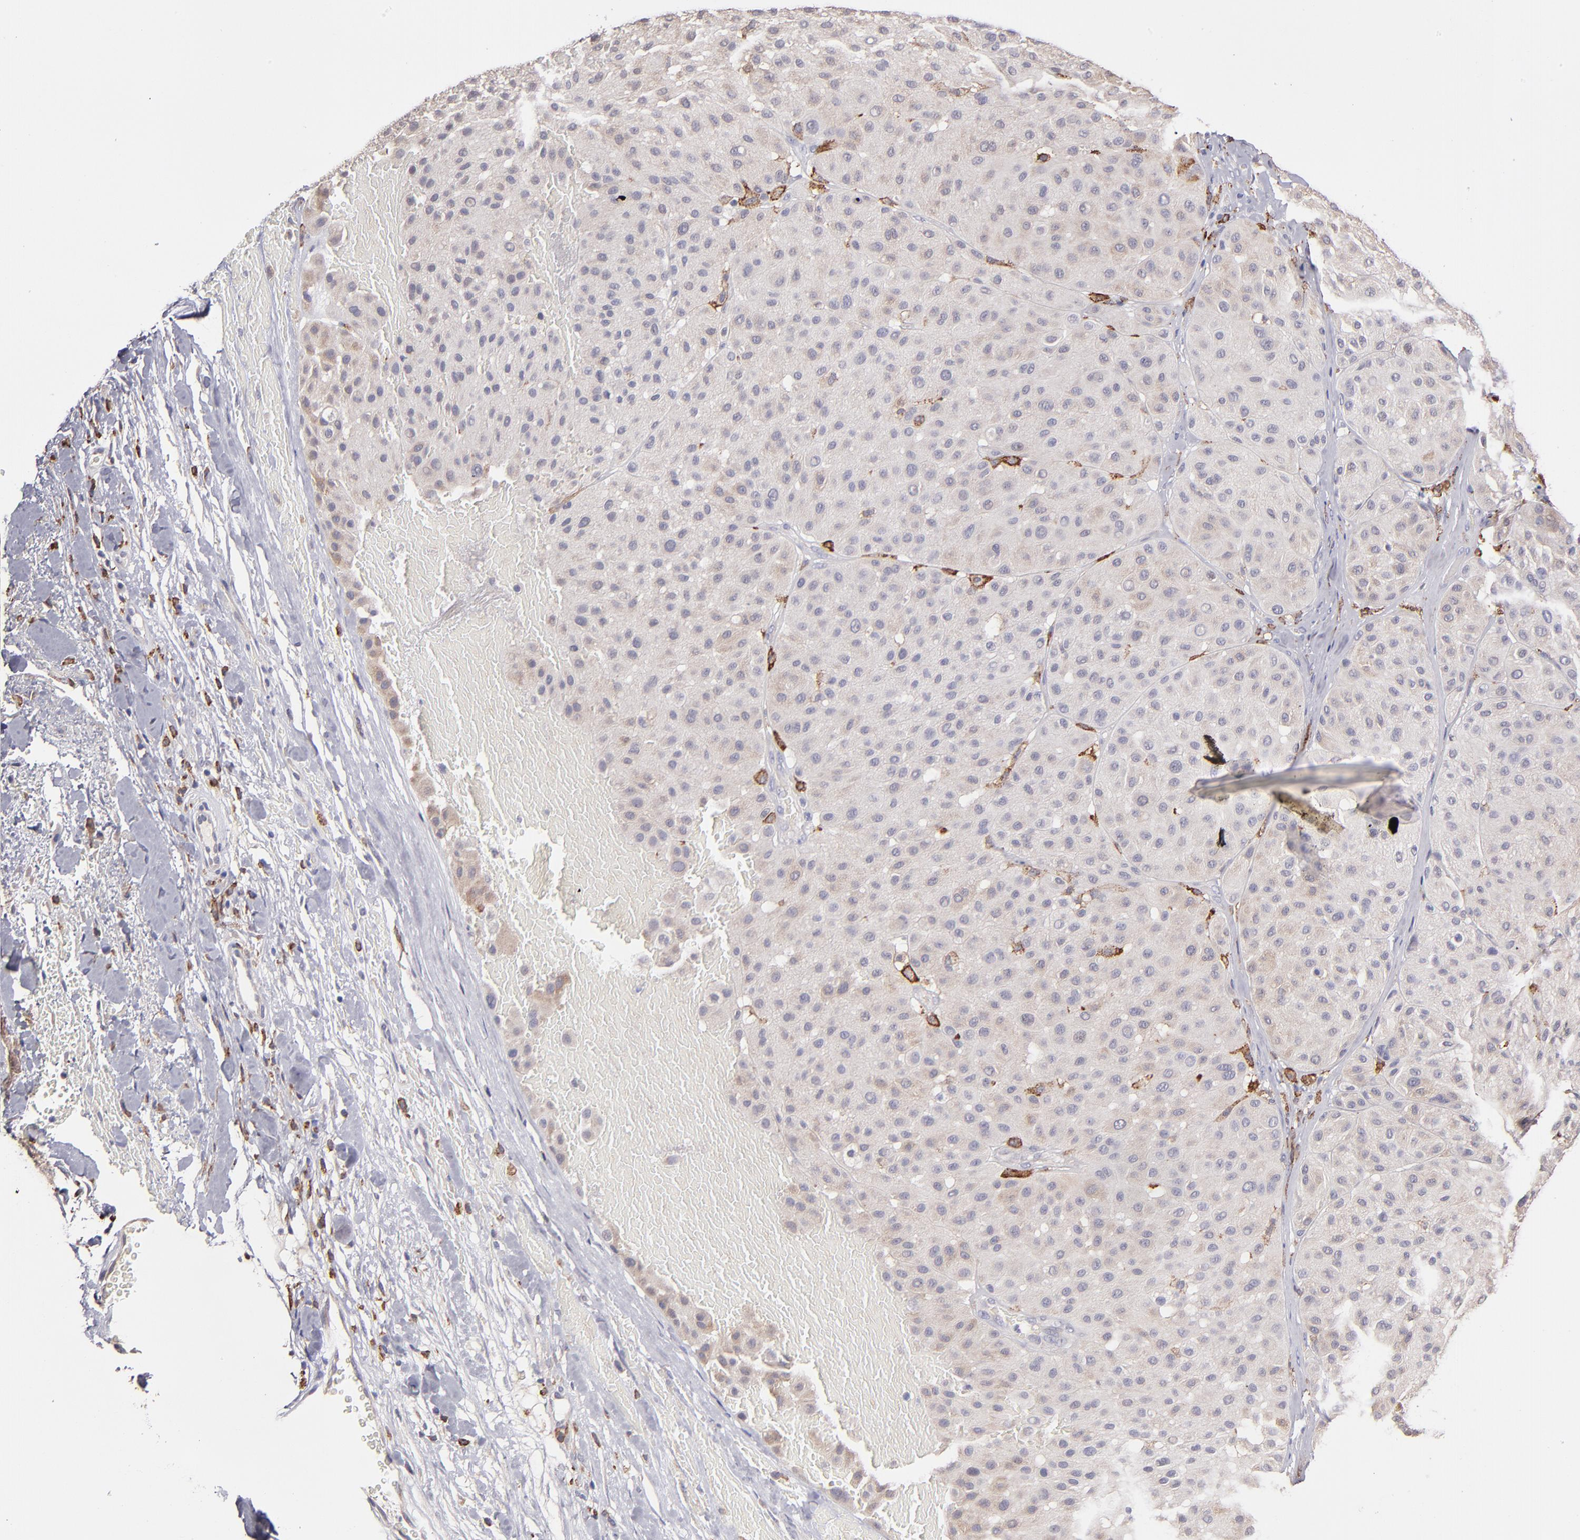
{"staining": {"intensity": "weak", "quantity": ">75%", "location": "cytoplasmic/membranous"}, "tissue": "melanoma", "cell_type": "Tumor cells", "image_type": "cancer", "snomed": [{"axis": "morphology", "description": "Normal tissue, NOS"}, {"axis": "morphology", "description": "Malignant melanoma, Metastatic site"}, {"axis": "topography", "description": "Skin"}], "caption": "Protein expression analysis of melanoma reveals weak cytoplasmic/membranous staining in about >75% of tumor cells.", "gene": "GLDC", "patient": {"sex": "male", "age": 41}}